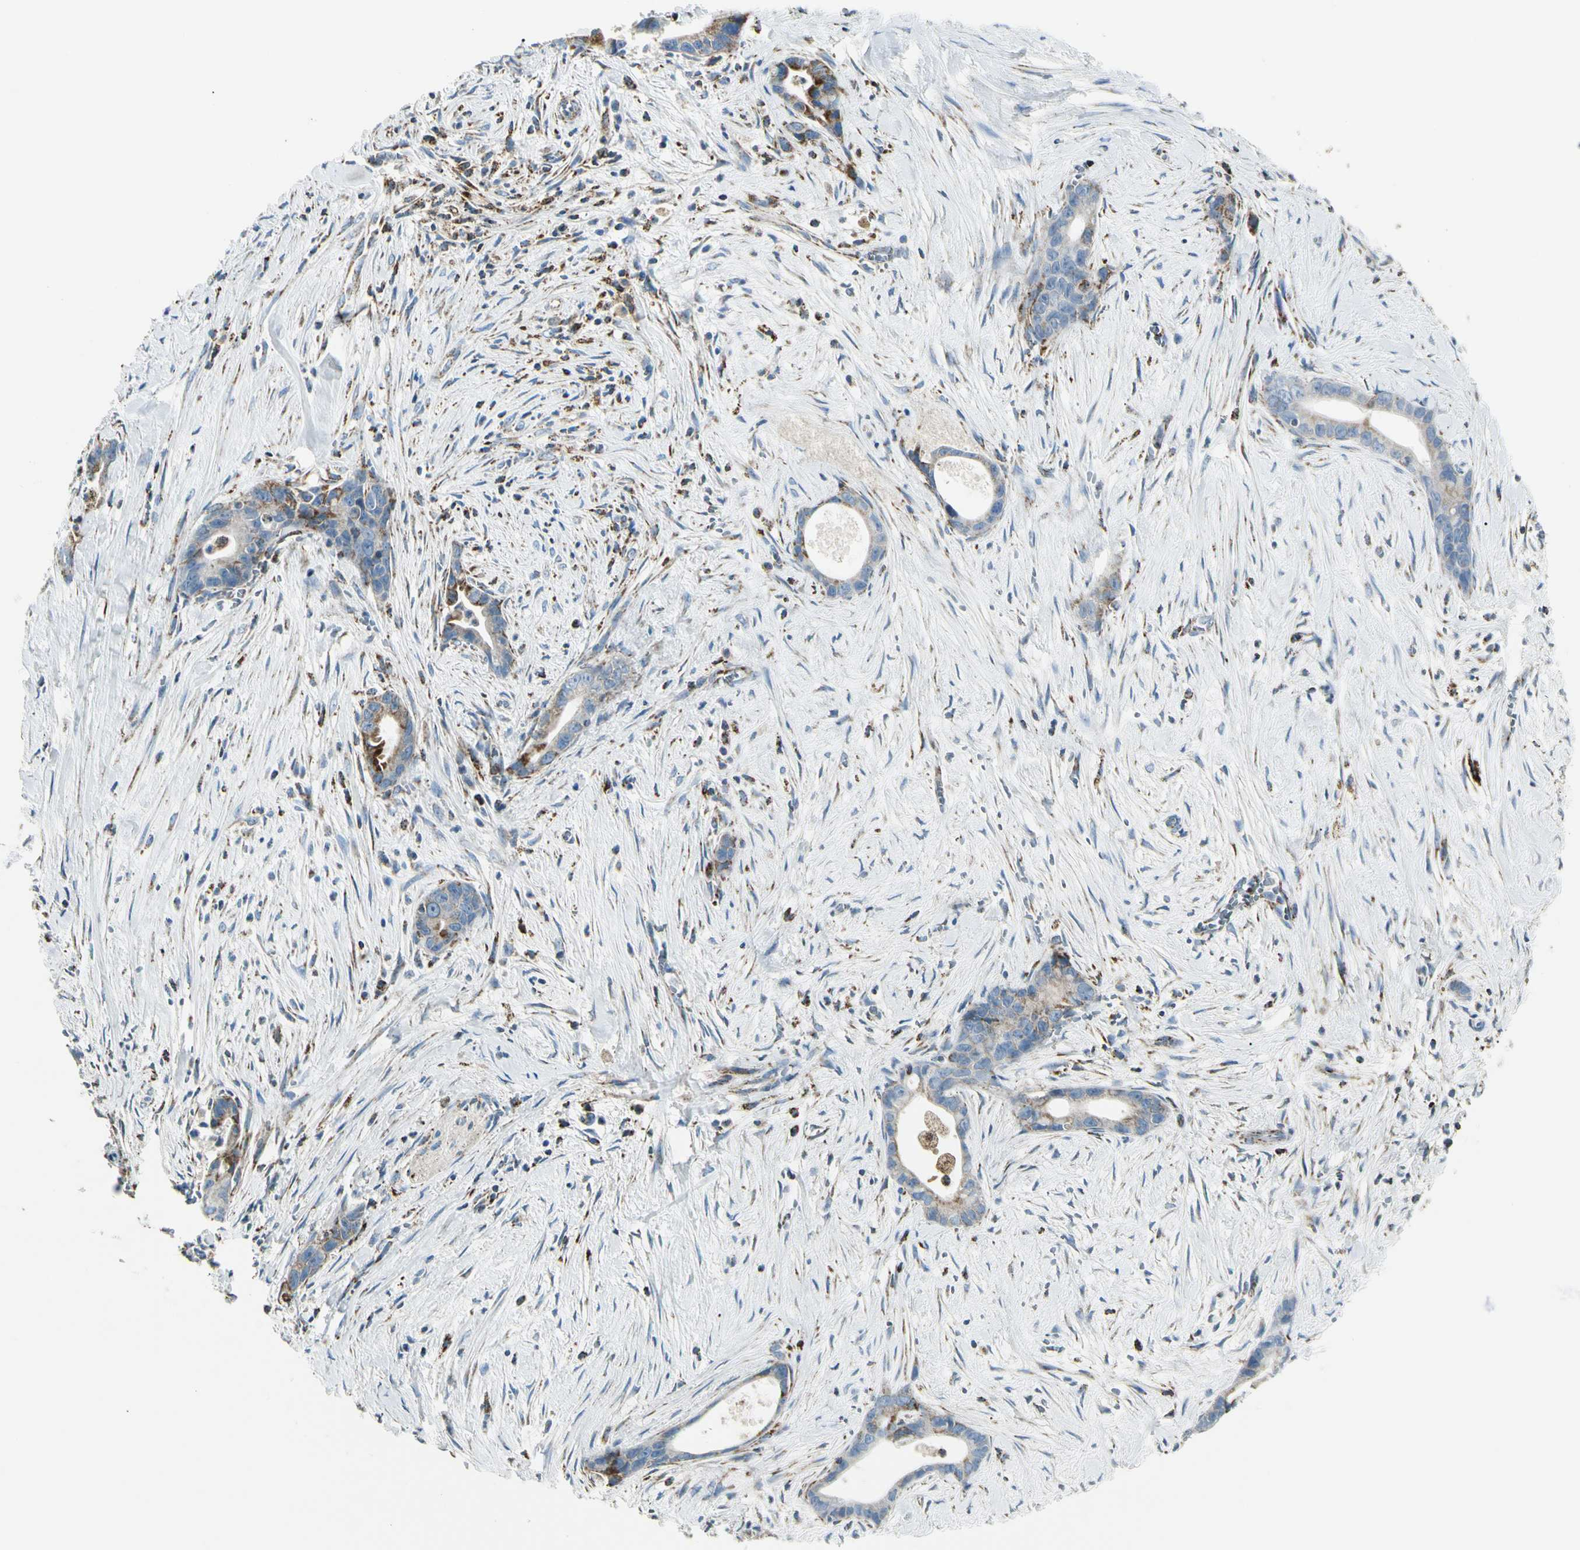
{"staining": {"intensity": "moderate", "quantity": "<25%", "location": "cytoplasmic/membranous"}, "tissue": "liver cancer", "cell_type": "Tumor cells", "image_type": "cancer", "snomed": [{"axis": "morphology", "description": "Cholangiocarcinoma"}, {"axis": "topography", "description": "Liver"}], "caption": "DAB immunohistochemical staining of liver cancer reveals moderate cytoplasmic/membranous protein positivity in approximately <25% of tumor cells.", "gene": "ME2", "patient": {"sex": "female", "age": 55}}